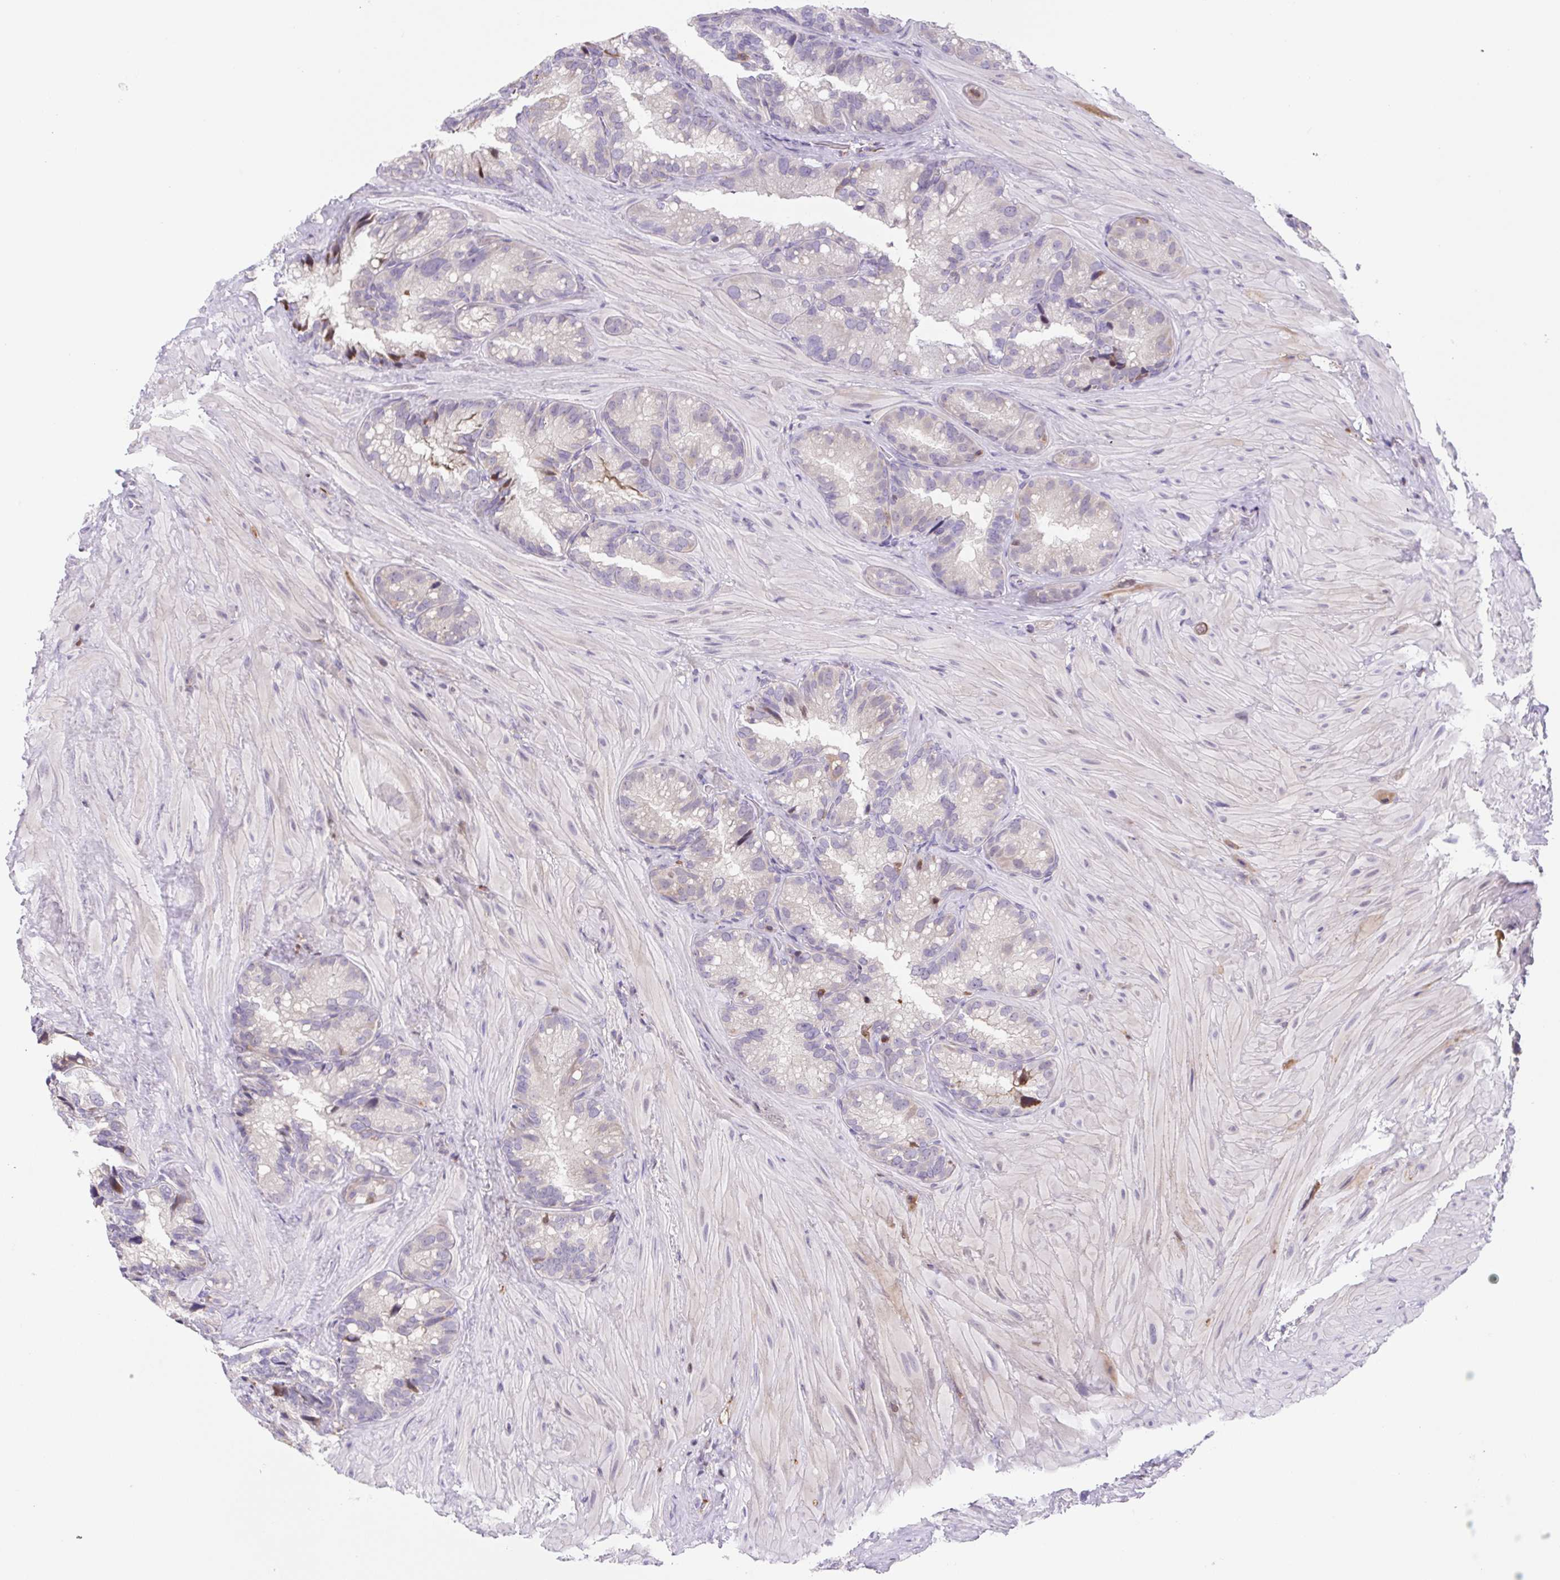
{"staining": {"intensity": "negative", "quantity": "none", "location": "none"}, "tissue": "seminal vesicle", "cell_type": "Glandular cells", "image_type": "normal", "snomed": [{"axis": "morphology", "description": "Normal tissue, NOS"}, {"axis": "topography", "description": "Seminal veicle"}], "caption": "IHC histopathology image of normal seminal vesicle stained for a protein (brown), which demonstrates no staining in glandular cells.", "gene": "TPRG1", "patient": {"sex": "male", "age": 60}}